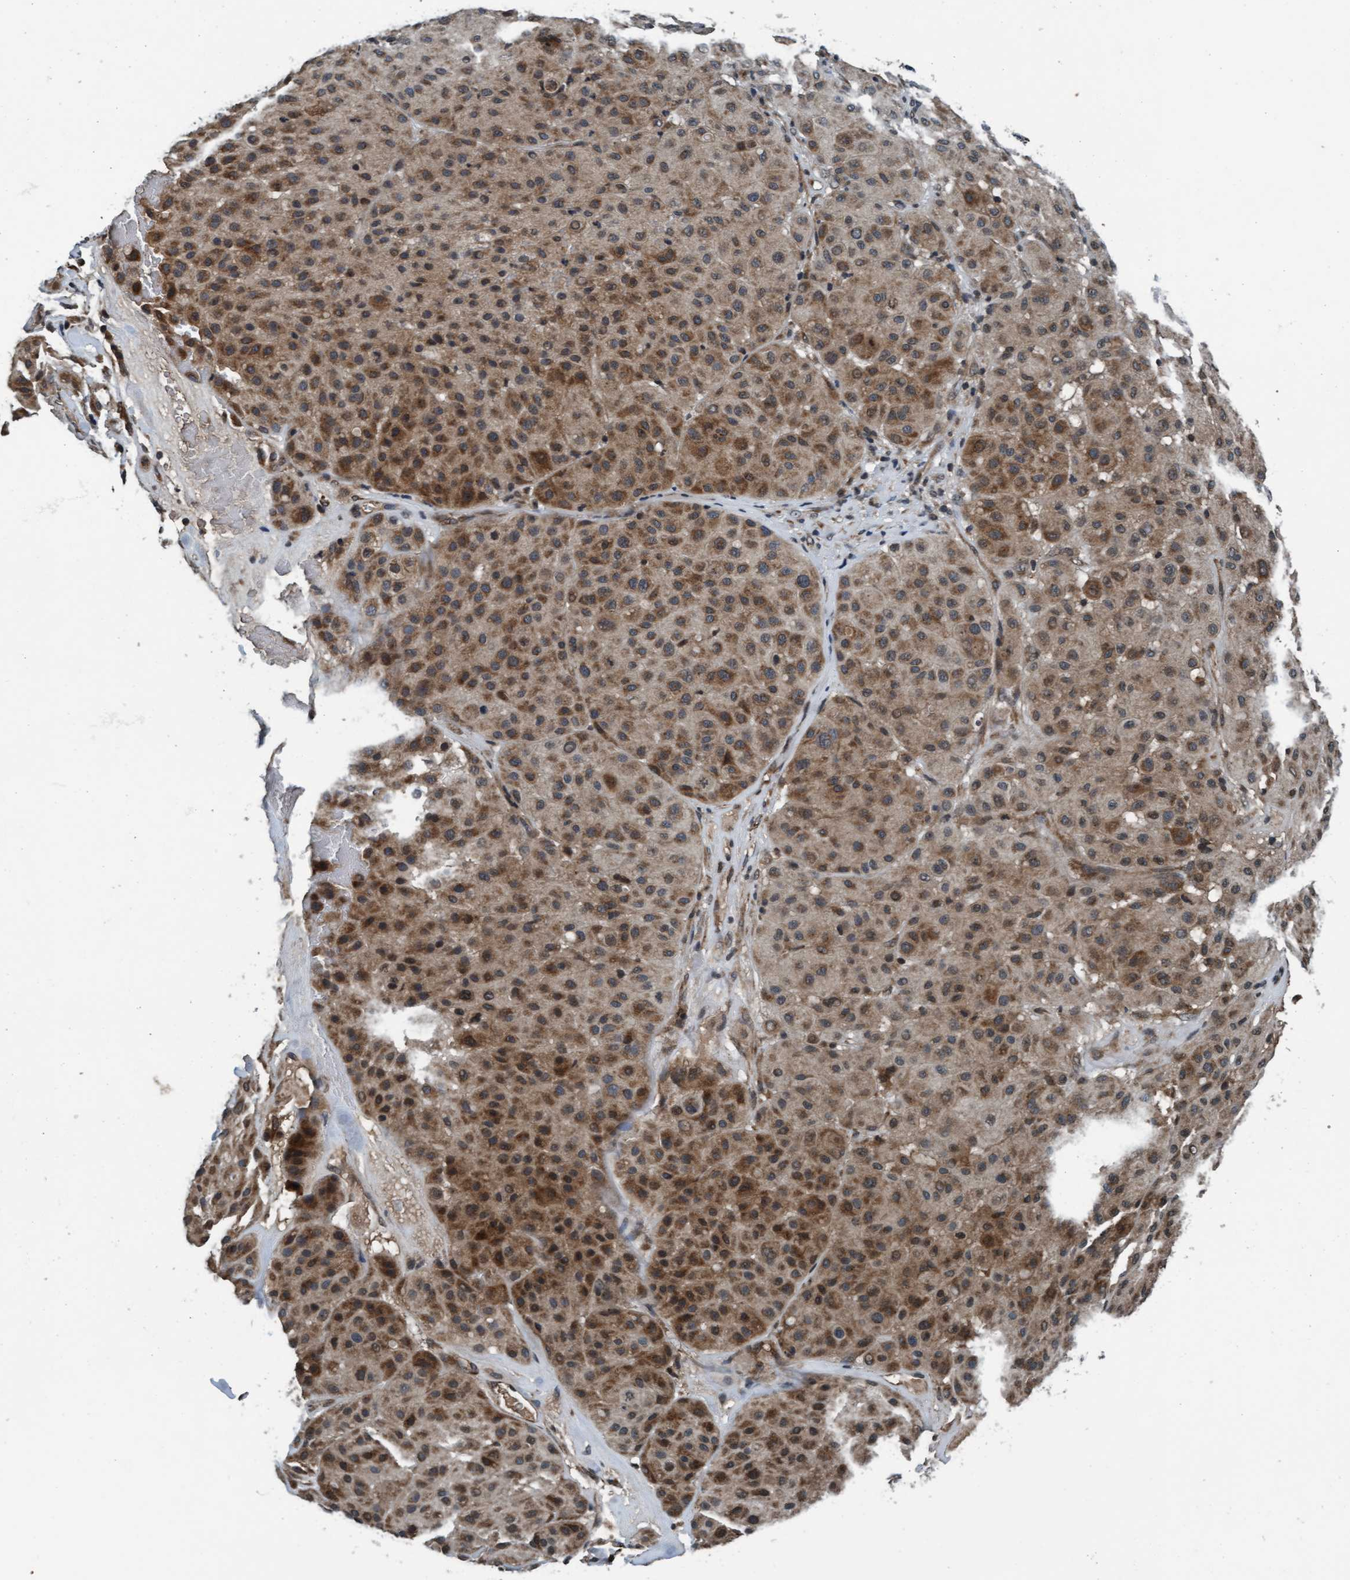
{"staining": {"intensity": "moderate", "quantity": ">75%", "location": "cytoplasmic/membranous"}, "tissue": "melanoma", "cell_type": "Tumor cells", "image_type": "cancer", "snomed": [{"axis": "morphology", "description": "Normal tissue, NOS"}, {"axis": "morphology", "description": "Malignant melanoma, Metastatic site"}, {"axis": "topography", "description": "Skin"}], "caption": "Protein expression analysis of malignant melanoma (metastatic site) reveals moderate cytoplasmic/membranous expression in about >75% of tumor cells.", "gene": "WASF1", "patient": {"sex": "male", "age": 41}}